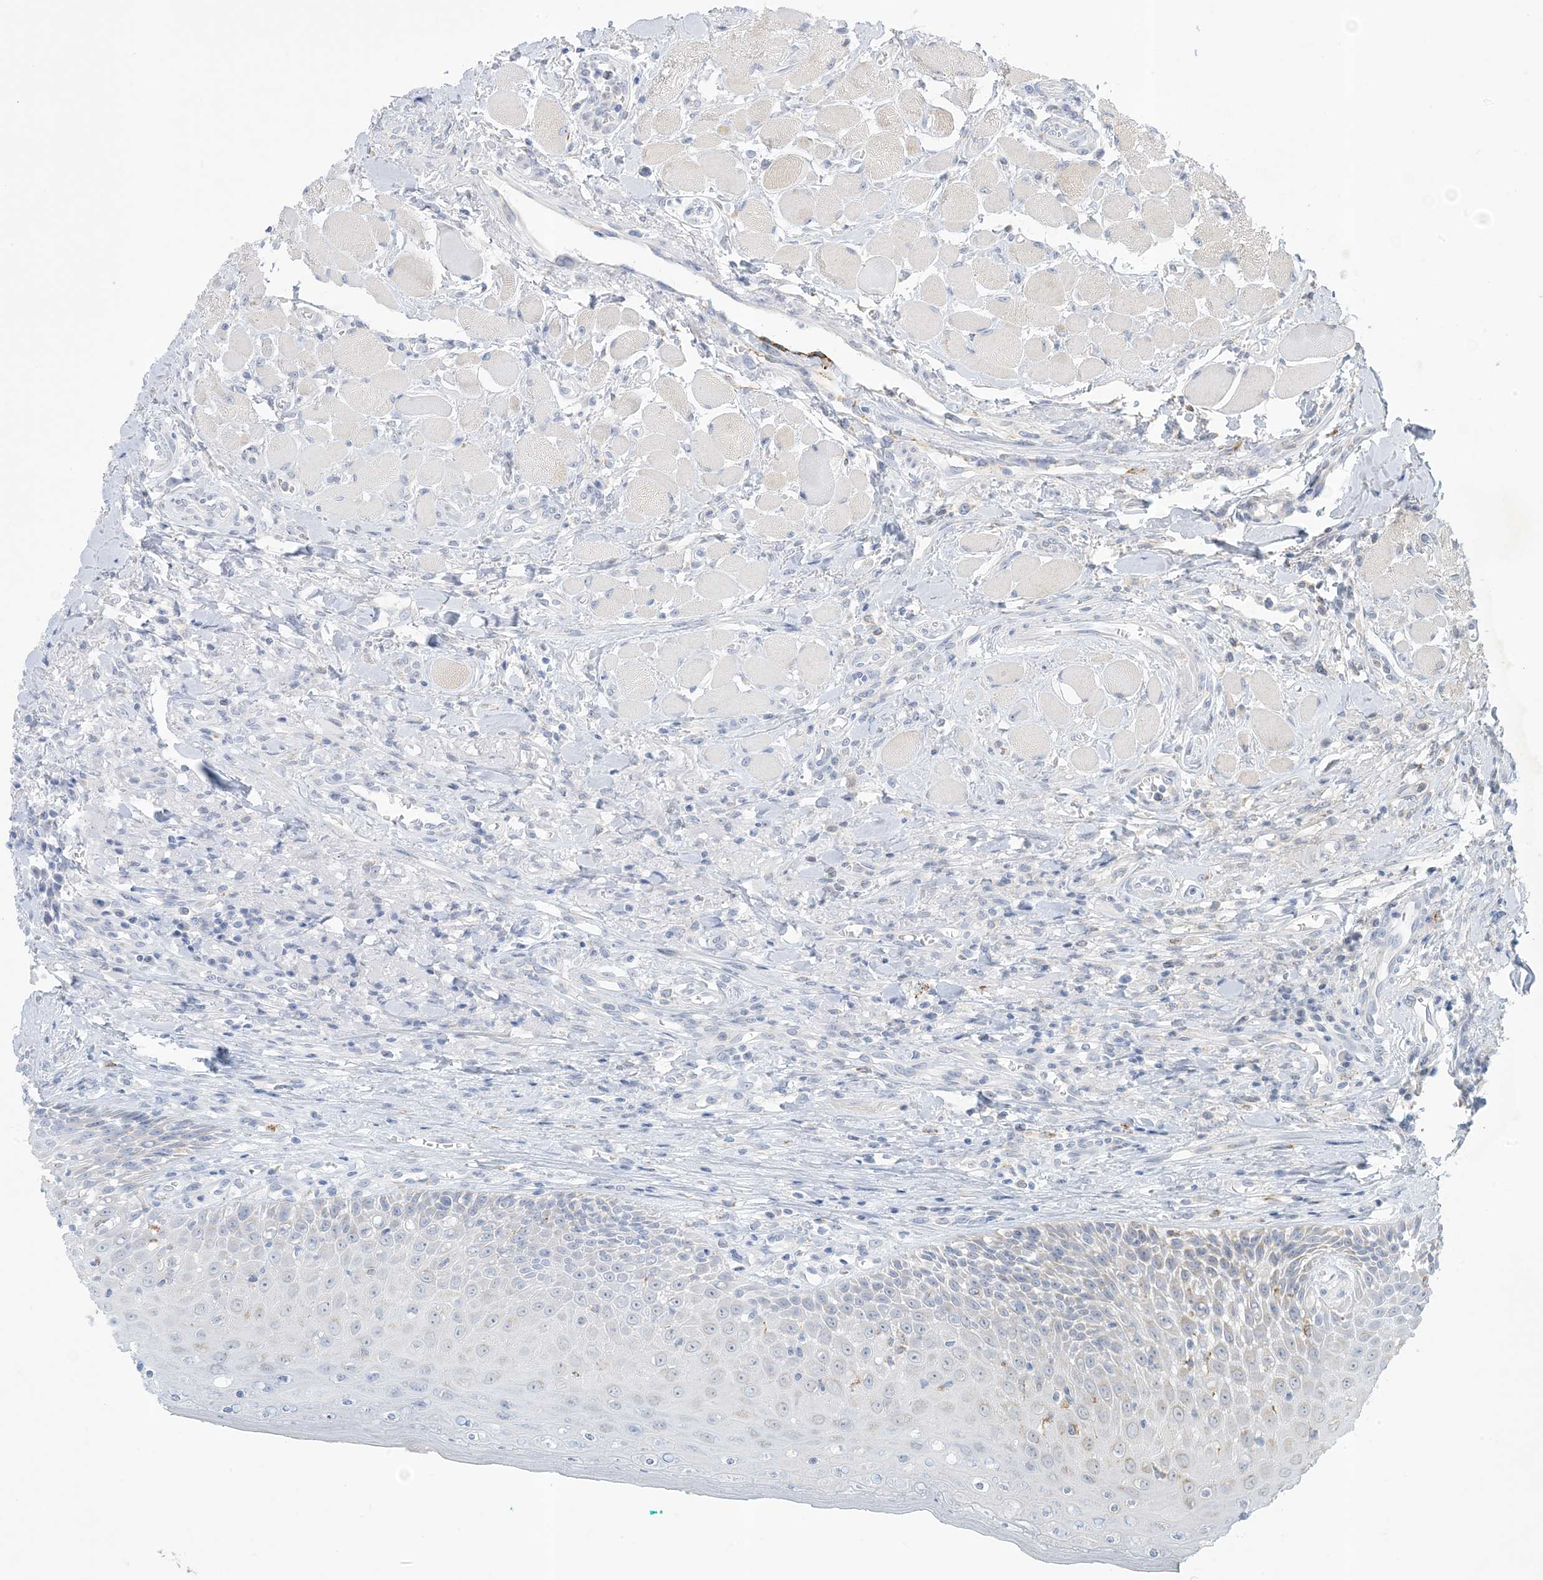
{"staining": {"intensity": "negative", "quantity": "none", "location": "none"}, "tissue": "oral mucosa", "cell_type": "Squamous epithelial cells", "image_type": "normal", "snomed": [{"axis": "morphology", "description": "Normal tissue, NOS"}, {"axis": "topography", "description": "Oral tissue"}], "caption": "The histopathology image shows no significant expression in squamous epithelial cells of oral mucosa.", "gene": "ZDHHC4", "patient": {"sex": "female", "age": 70}}